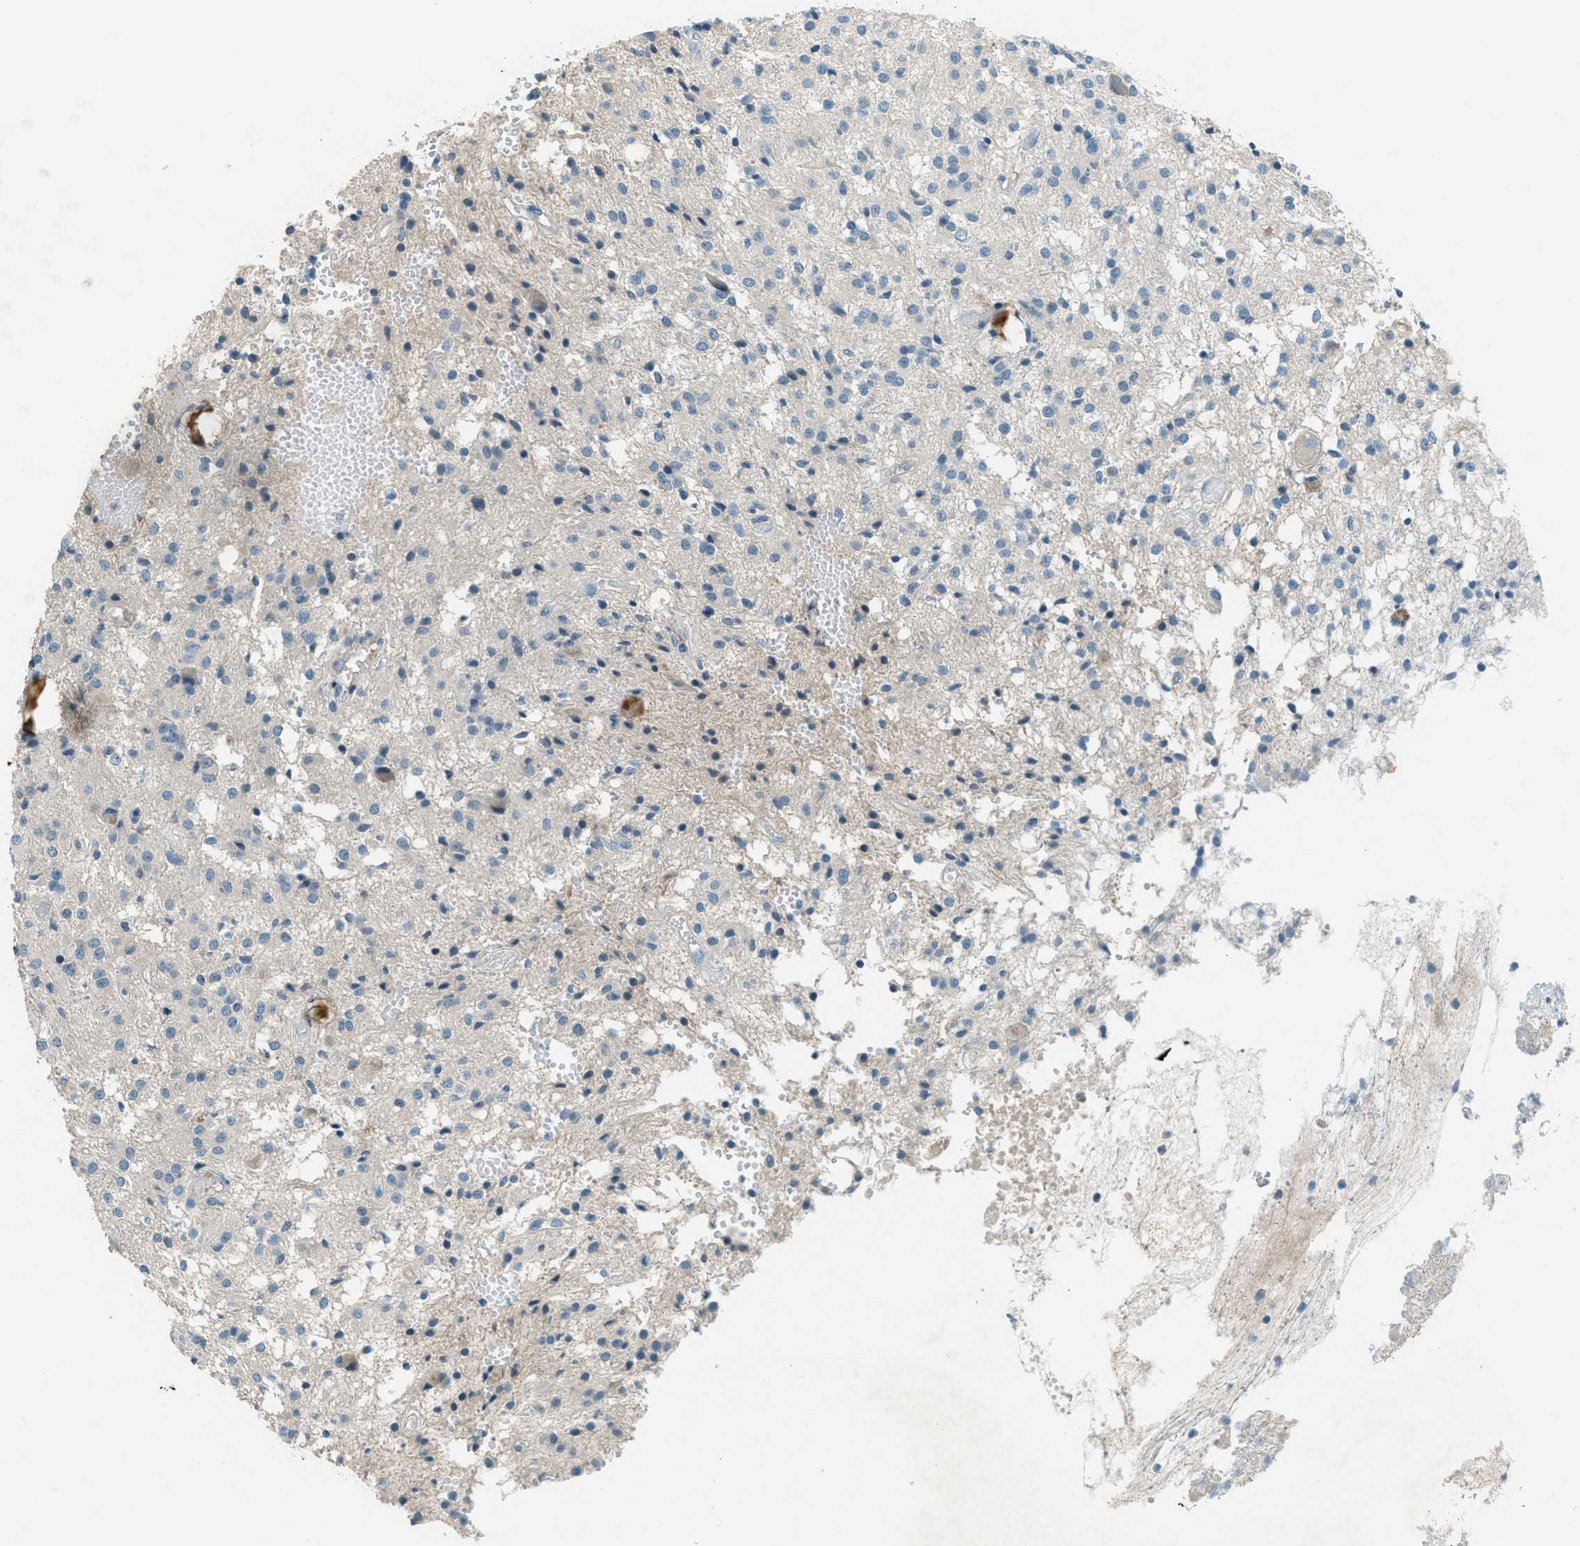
{"staining": {"intensity": "negative", "quantity": "none", "location": "none"}, "tissue": "glioma", "cell_type": "Tumor cells", "image_type": "cancer", "snomed": [{"axis": "morphology", "description": "Glioma, malignant, High grade"}, {"axis": "topography", "description": "Brain"}], "caption": "Glioma was stained to show a protein in brown. There is no significant staining in tumor cells.", "gene": "MSLN", "patient": {"sex": "female", "age": 59}}